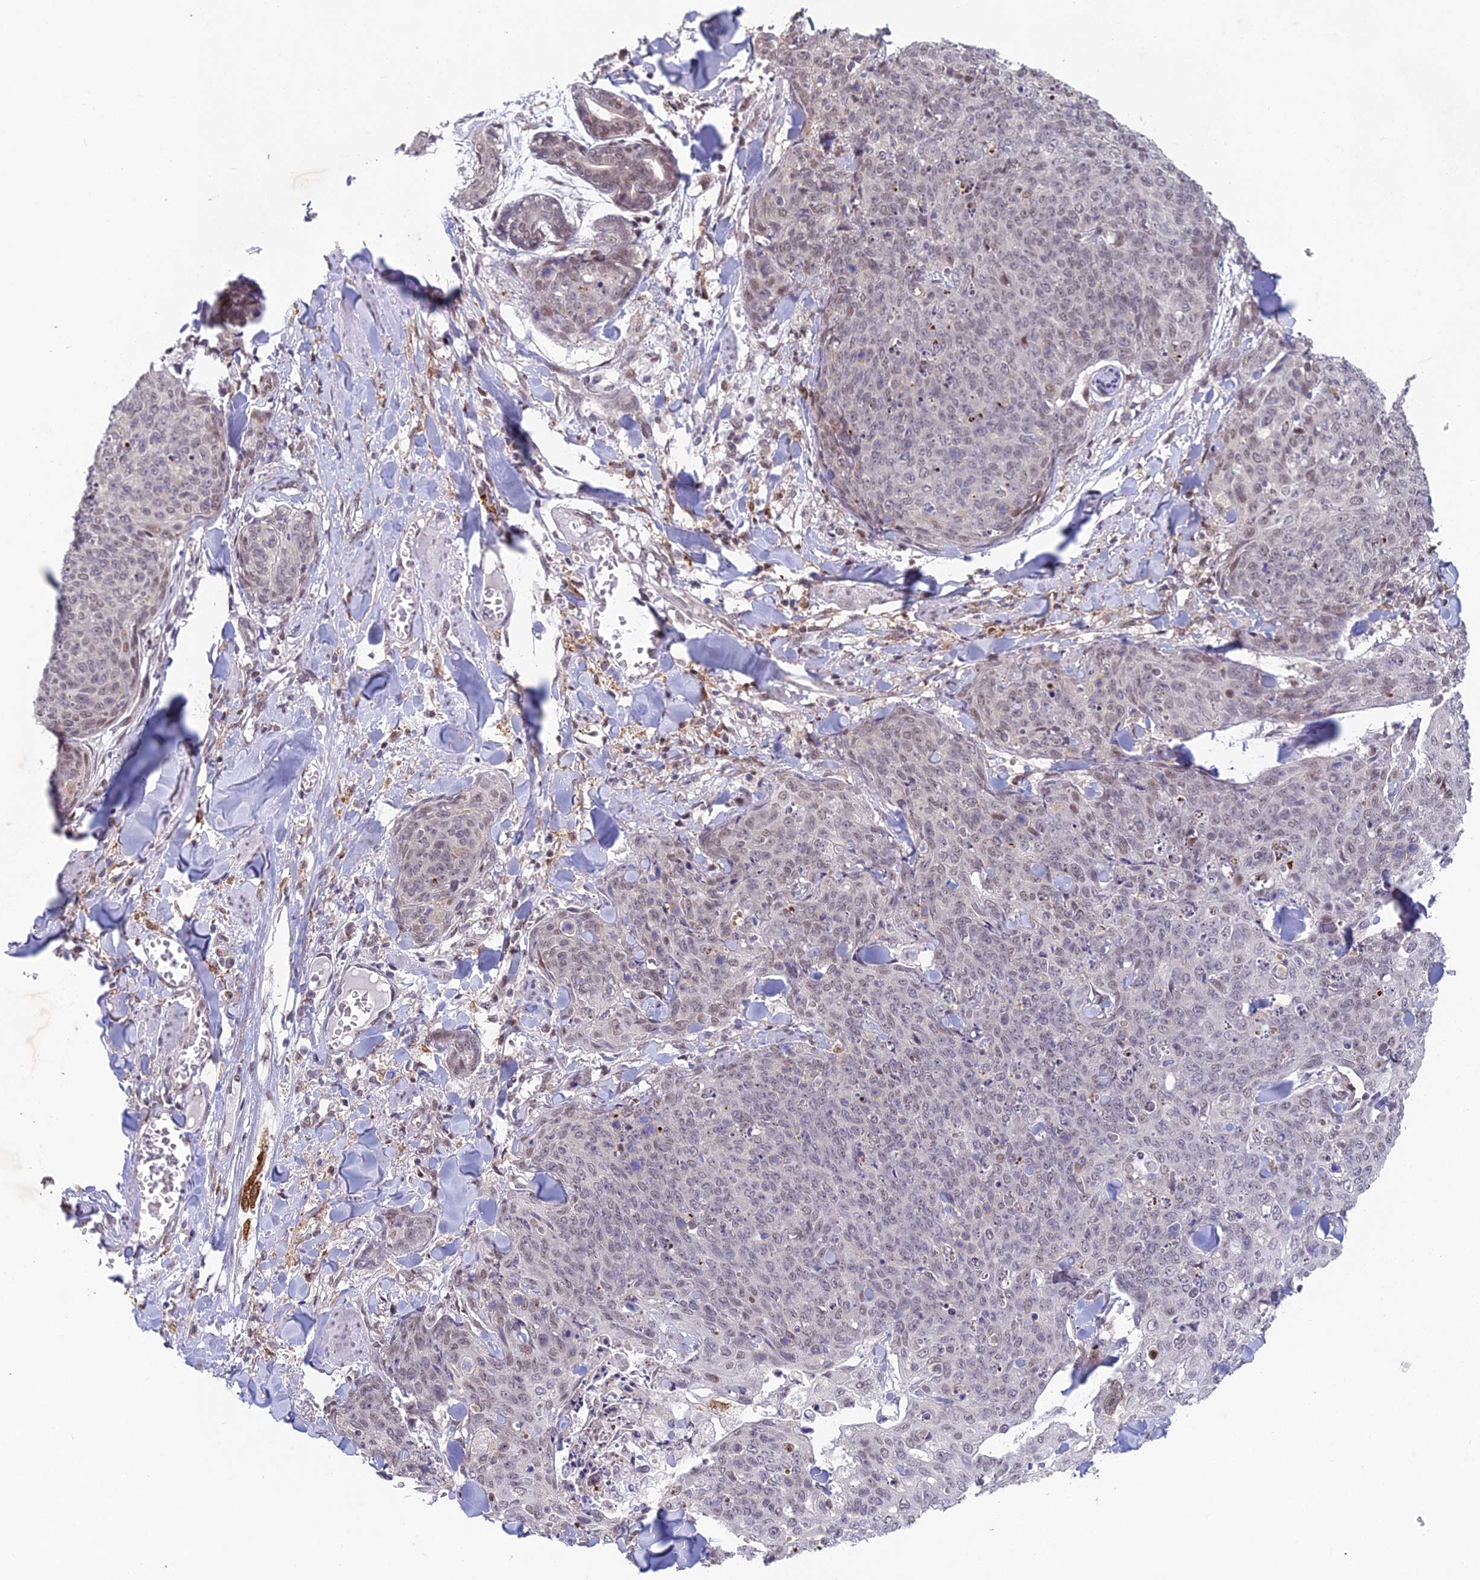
{"staining": {"intensity": "weak", "quantity": "<25%", "location": "nuclear"}, "tissue": "skin cancer", "cell_type": "Tumor cells", "image_type": "cancer", "snomed": [{"axis": "morphology", "description": "Squamous cell carcinoma, NOS"}, {"axis": "topography", "description": "Skin"}, {"axis": "topography", "description": "Vulva"}], "caption": "Immunohistochemistry (IHC) of squamous cell carcinoma (skin) exhibits no expression in tumor cells.", "gene": "ABHD17A", "patient": {"sex": "female", "age": 85}}